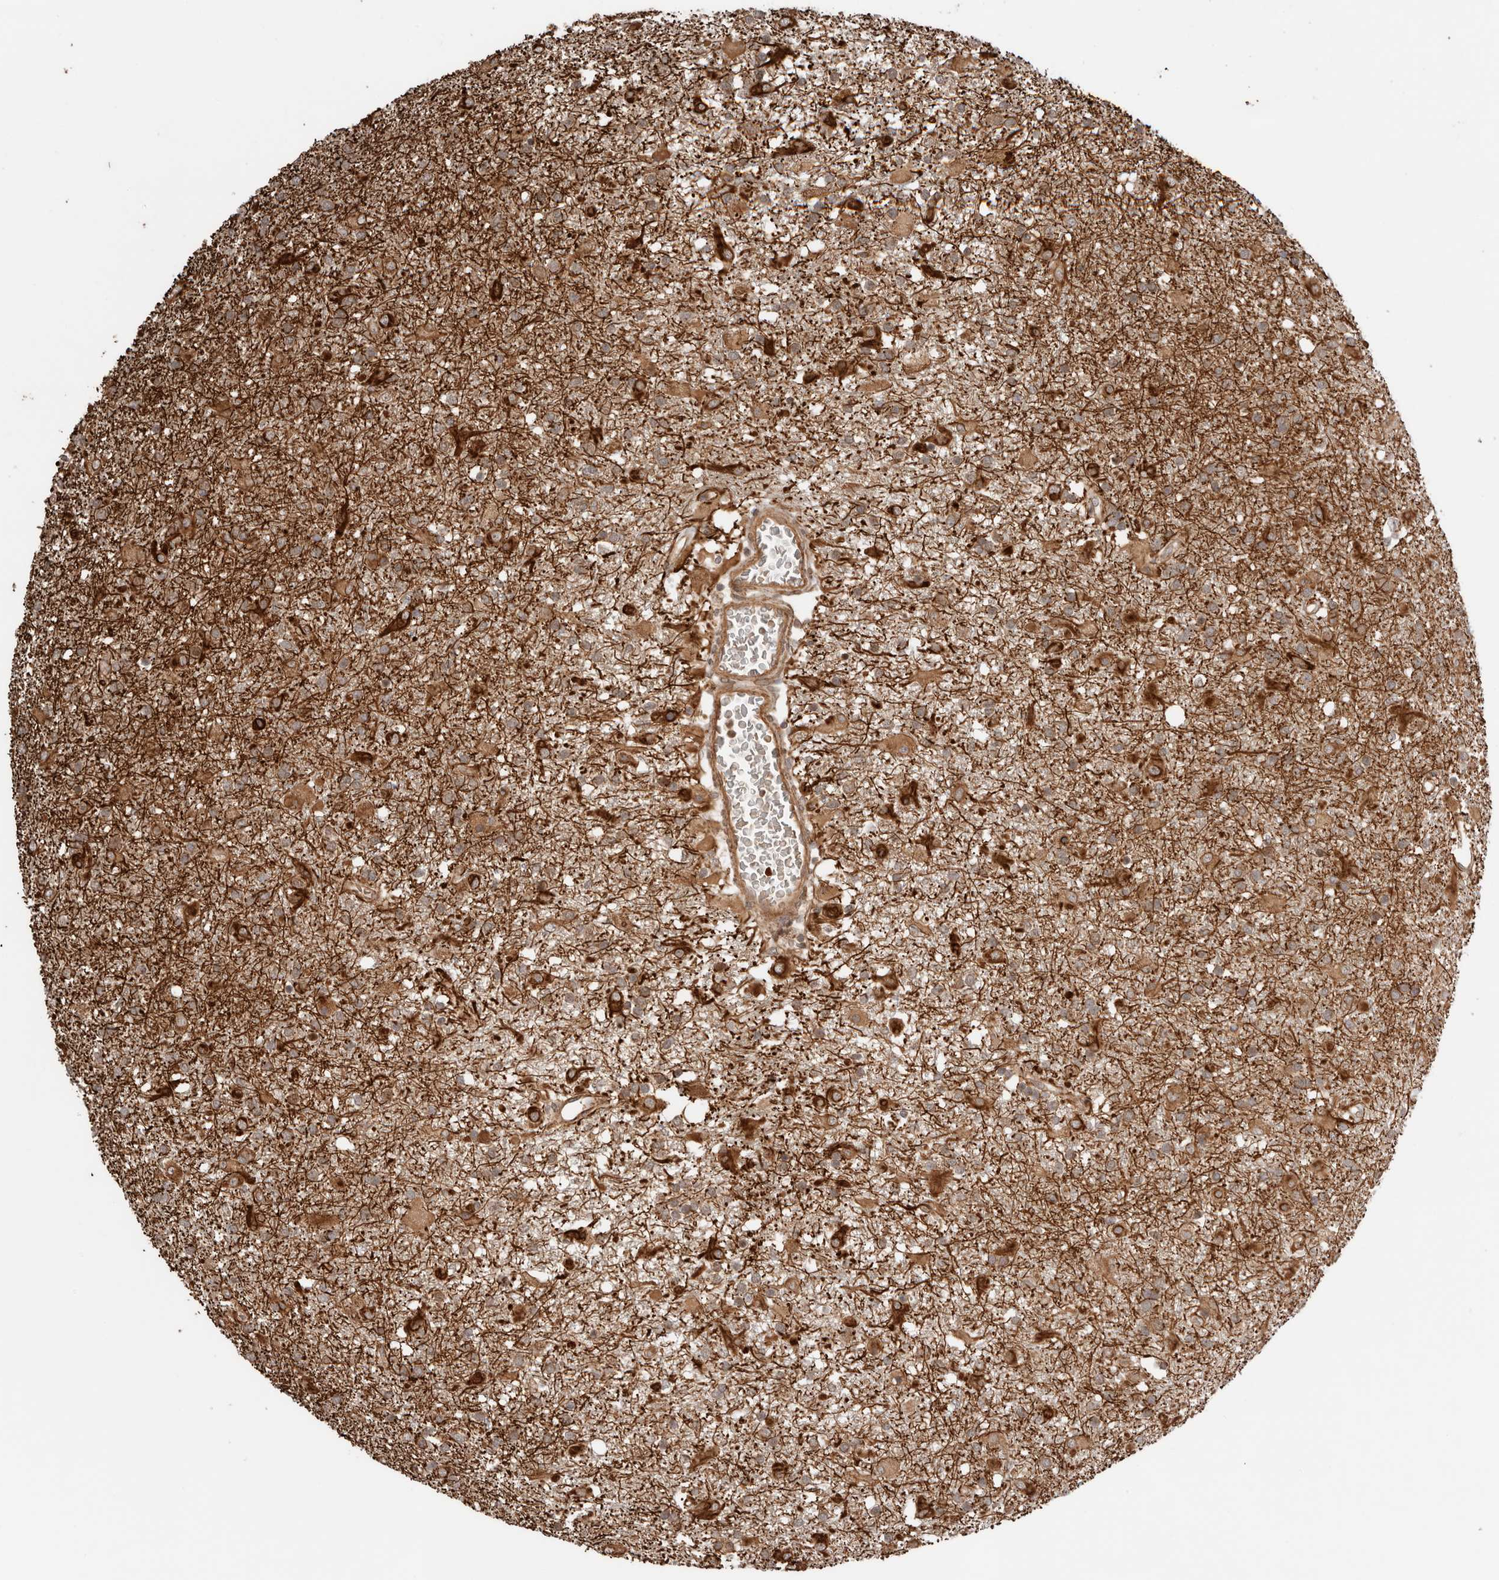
{"staining": {"intensity": "strong", "quantity": ">75%", "location": "cytoplasmic/membranous"}, "tissue": "glioma", "cell_type": "Tumor cells", "image_type": "cancer", "snomed": [{"axis": "morphology", "description": "Glioma, malignant, Low grade"}, {"axis": "topography", "description": "Brain"}], "caption": "DAB (3,3'-diaminobenzidine) immunohistochemical staining of human malignant glioma (low-grade) exhibits strong cytoplasmic/membranous protein staining in approximately >75% of tumor cells.", "gene": "ZNF649", "patient": {"sex": "male", "age": 65}}